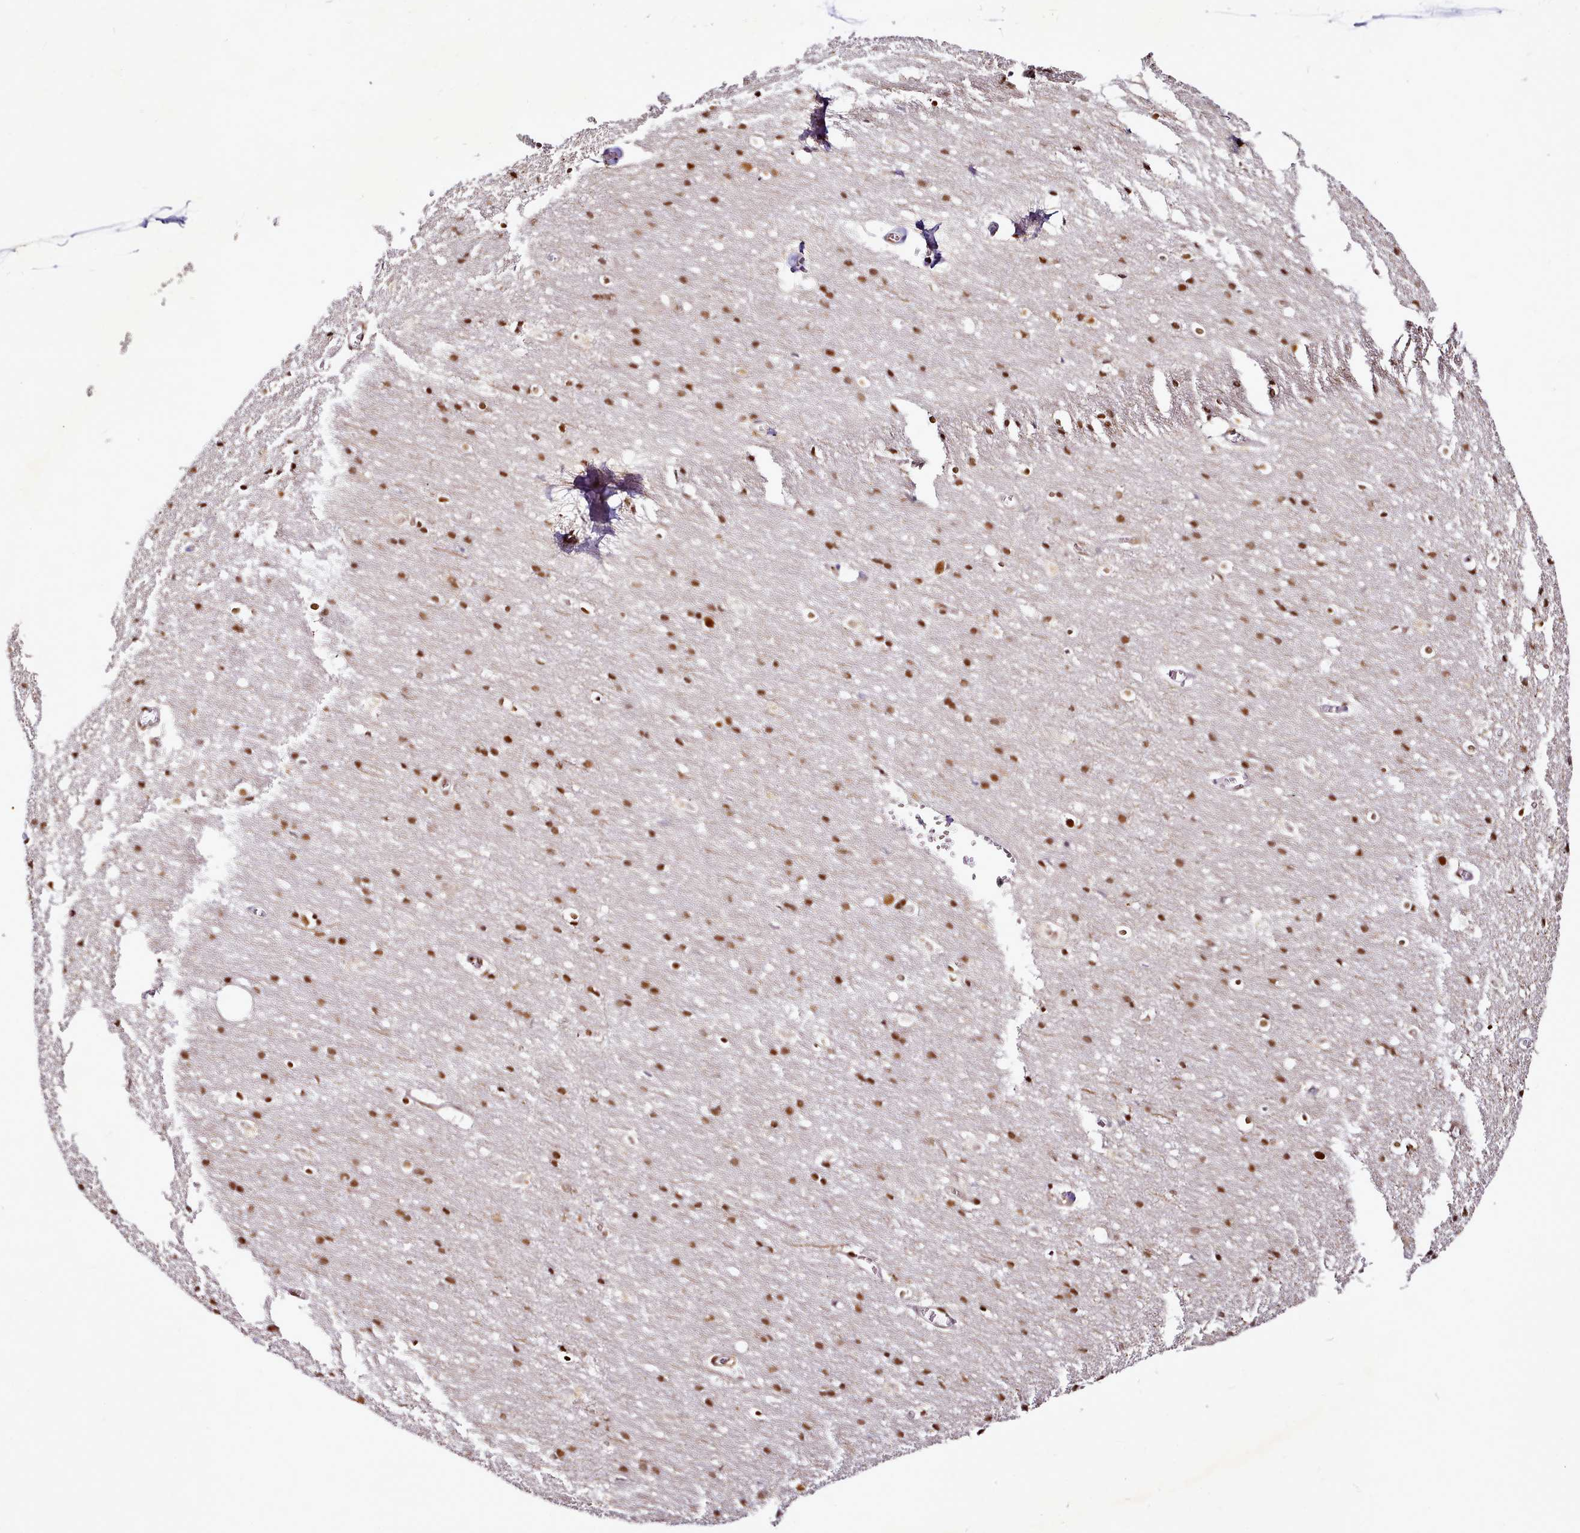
{"staining": {"intensity": "moderate", "quantity": ">75%", "location": "nuclear"}, "tissue": "cerebral cortex", "cell_type": "Endothelial cells", "image_type": "normal", "snomed": [{"axis": "morphology", "description": "Normal tissue, NOS"}, {"axis": "topography", "description": "Cerebral cortex"}], "caption": "High-power microscopy captured an immunohistochemistry (IHC) image of benign cerebral cortex, revealing moderate nuclear positivity in approximately >75% of endothelial cells. (DAB (3,3'-diaminobenzidine) = brown stain, brightfield microscopy at high magnification).", "gene": "SYT15B", "patient": {"sex": "male", "age": 54}}